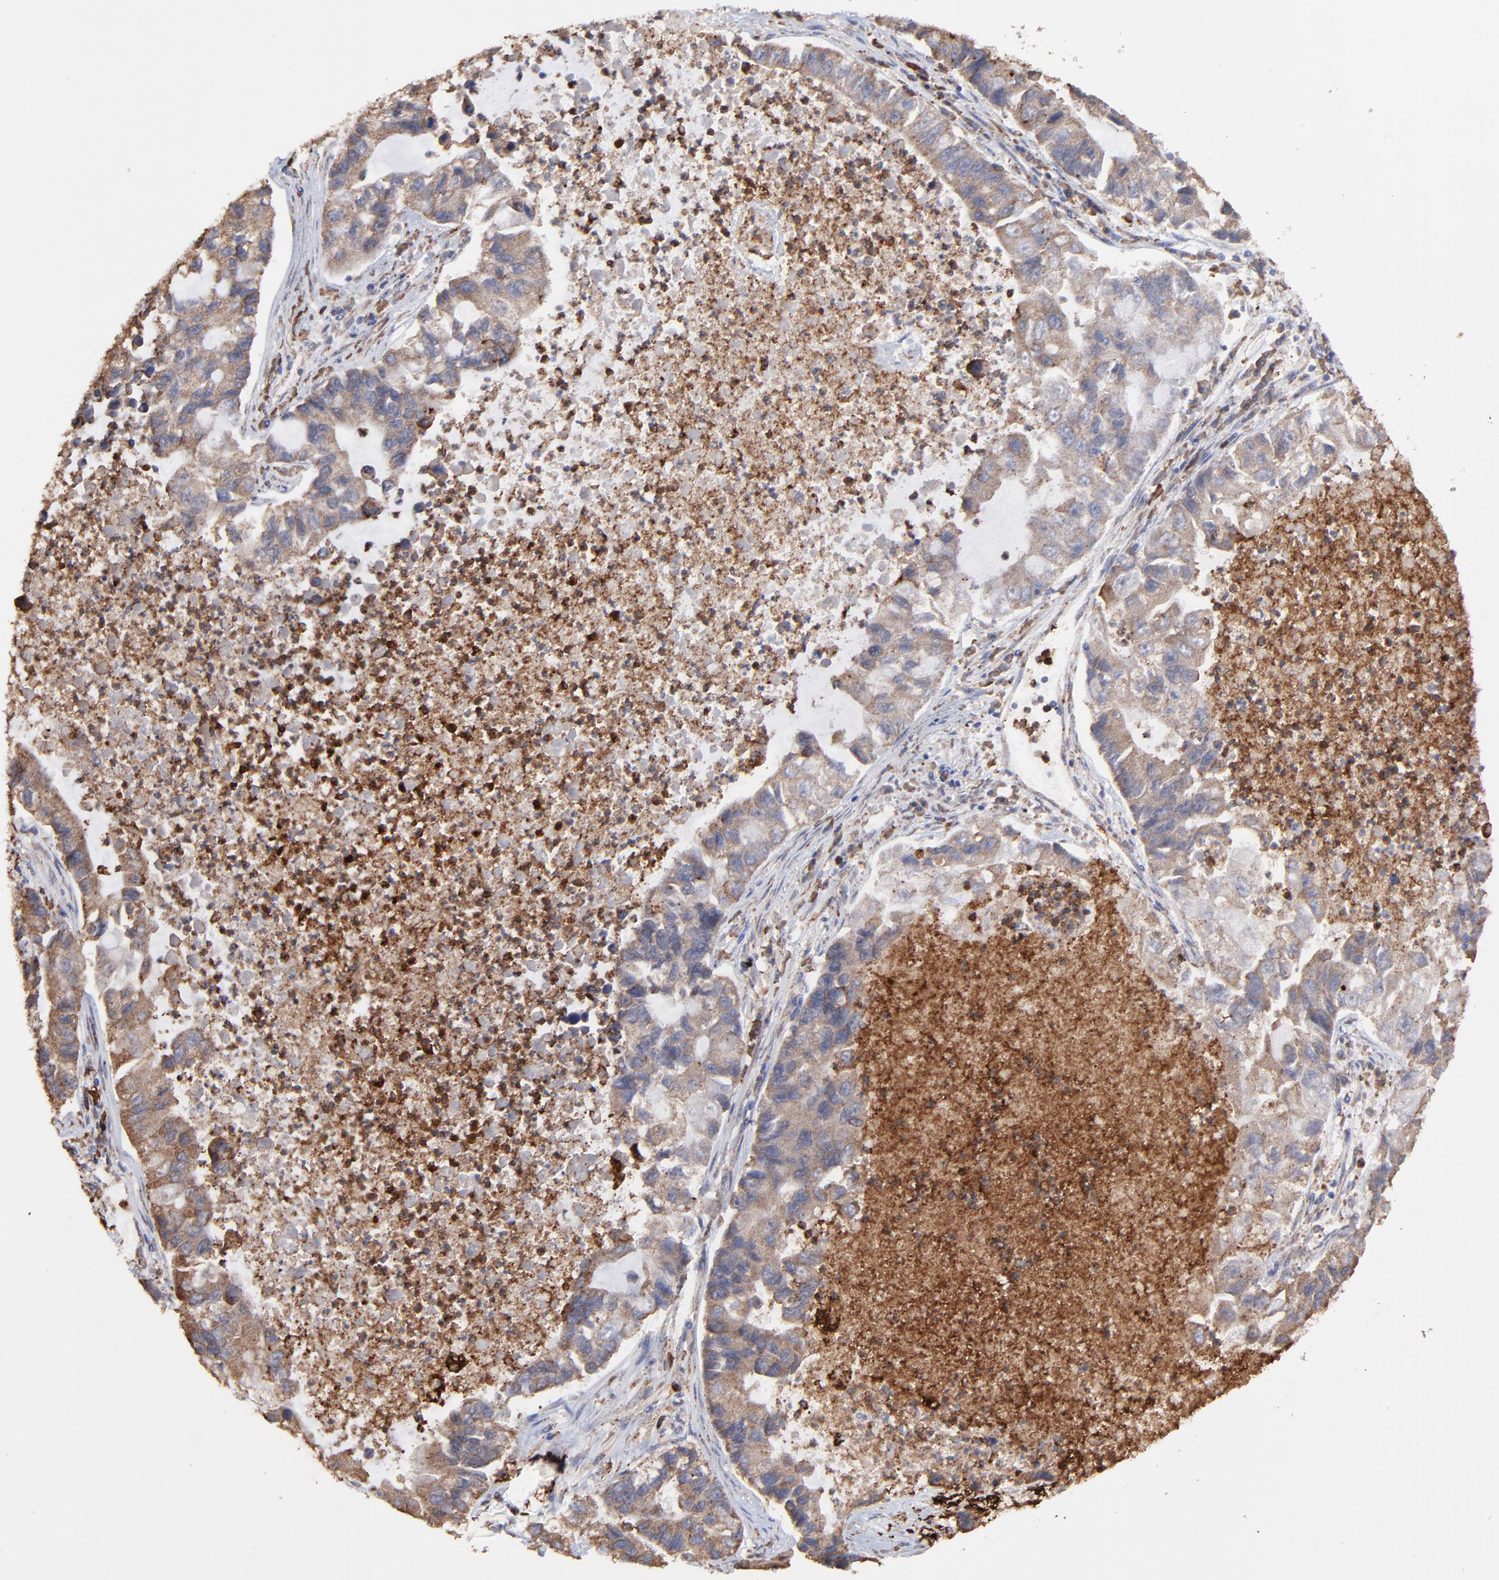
{"staining": {"intensity": "moderate", "quantity": ">75%", "location": "cytoplasmic/membranous"}, "tissue": "lung cancer", "cell_type": "Tumor cells", "image_type": "cancer", "snomed": [{"axis": "morphology", "description": "Adenocarcinoma, NOS"}, {"axis": "topography", "description": "Lung"}], "caption": "This micrograph displays lung cancer (adenocarcinoma) stained with immunohistochemistry to label a protein in brown. The cytoplasmic/membranous of tumor cells show moderate positivity for the protein. Nuclei are counter-stained blue.", "gene": "PFKM", "patient": {"sex": "female", "age": 51}}